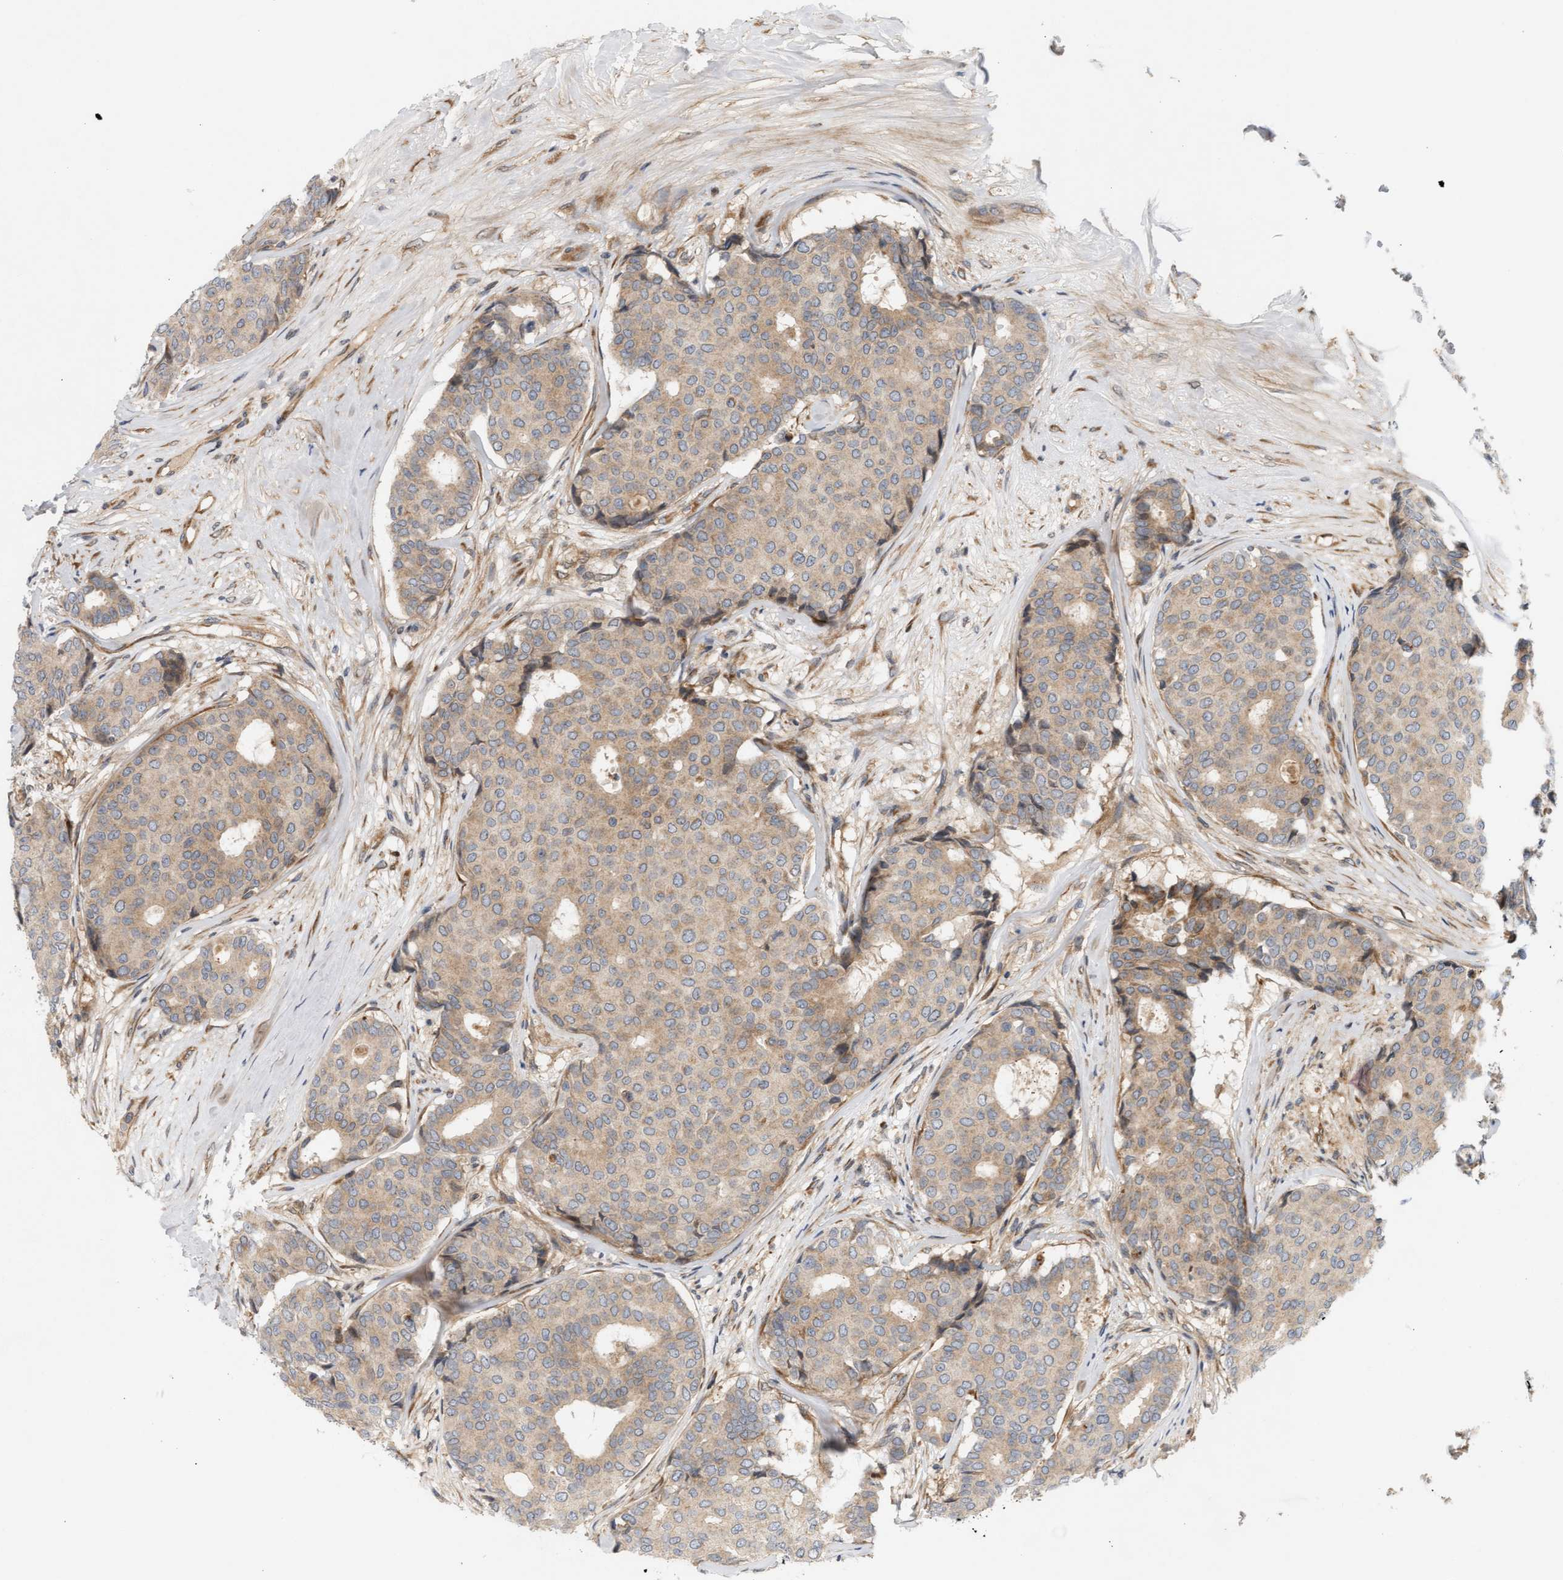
{"staining": {"intensity": "weak", "quantity": ">75%", "location": "cytoplasmic/membranous"}, "tissue": "breast cancer", "cell_type": "Tumor cells", "image_type": "cancer", "snomed": [{"axis": "morphology", "description": "Duct carcinoma"}, {"axis": "topography", "description": "Breast"}], "caption": "Breast infiltrating ductal carcinoma was stained to show a protein in brown. There is low levels of weak cytoplasmic/membranous positivity in about >75% of tumor cells. The protein is stained brown, and the nuclei are stained in blue (DAB IHC with brightfield microscopy, high magnification).", "gene": "BAHCC1", "patient": {"sex": "female", "age": 75}}